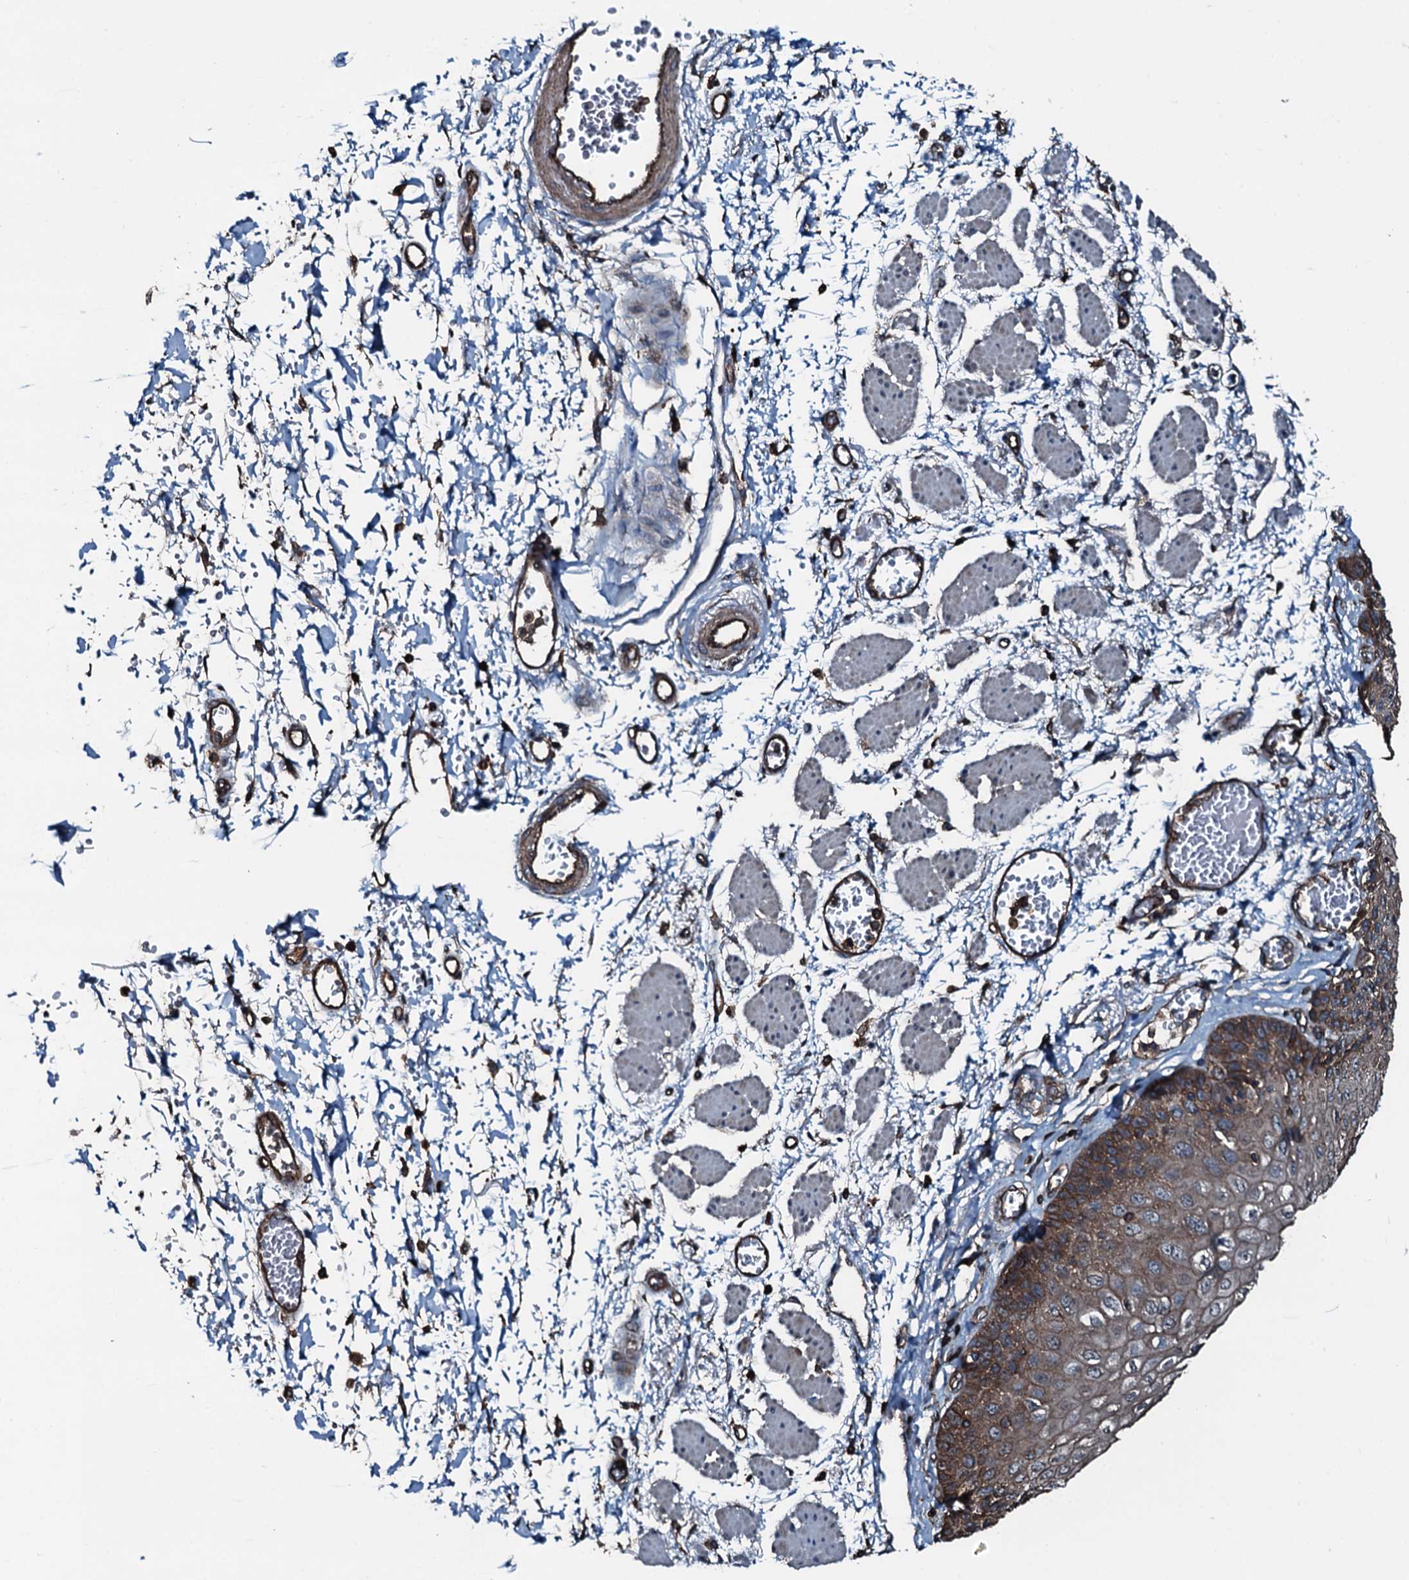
{"staining": {"intensity": "moderate", "quantity": "25%-75%", "location": "cytoplasmic/membranous"}, "tissue": "esophagus", "cell_type": "Squamous epithelial cells", "image_type": "normal", "snomed": [{"axis": "morphology", "description": "Normal tissue, NOS"}, {"axis": "topography", "description": "Esophagus"}], "caption": "This is a micrograph of IHC staining of normal esophagus, which shows moderate positivity in the cytoplasmic/membranous of squamous epithelial cells.", "gene": "SLC25A38", "patient": {"sex": "male", "age": 81}}